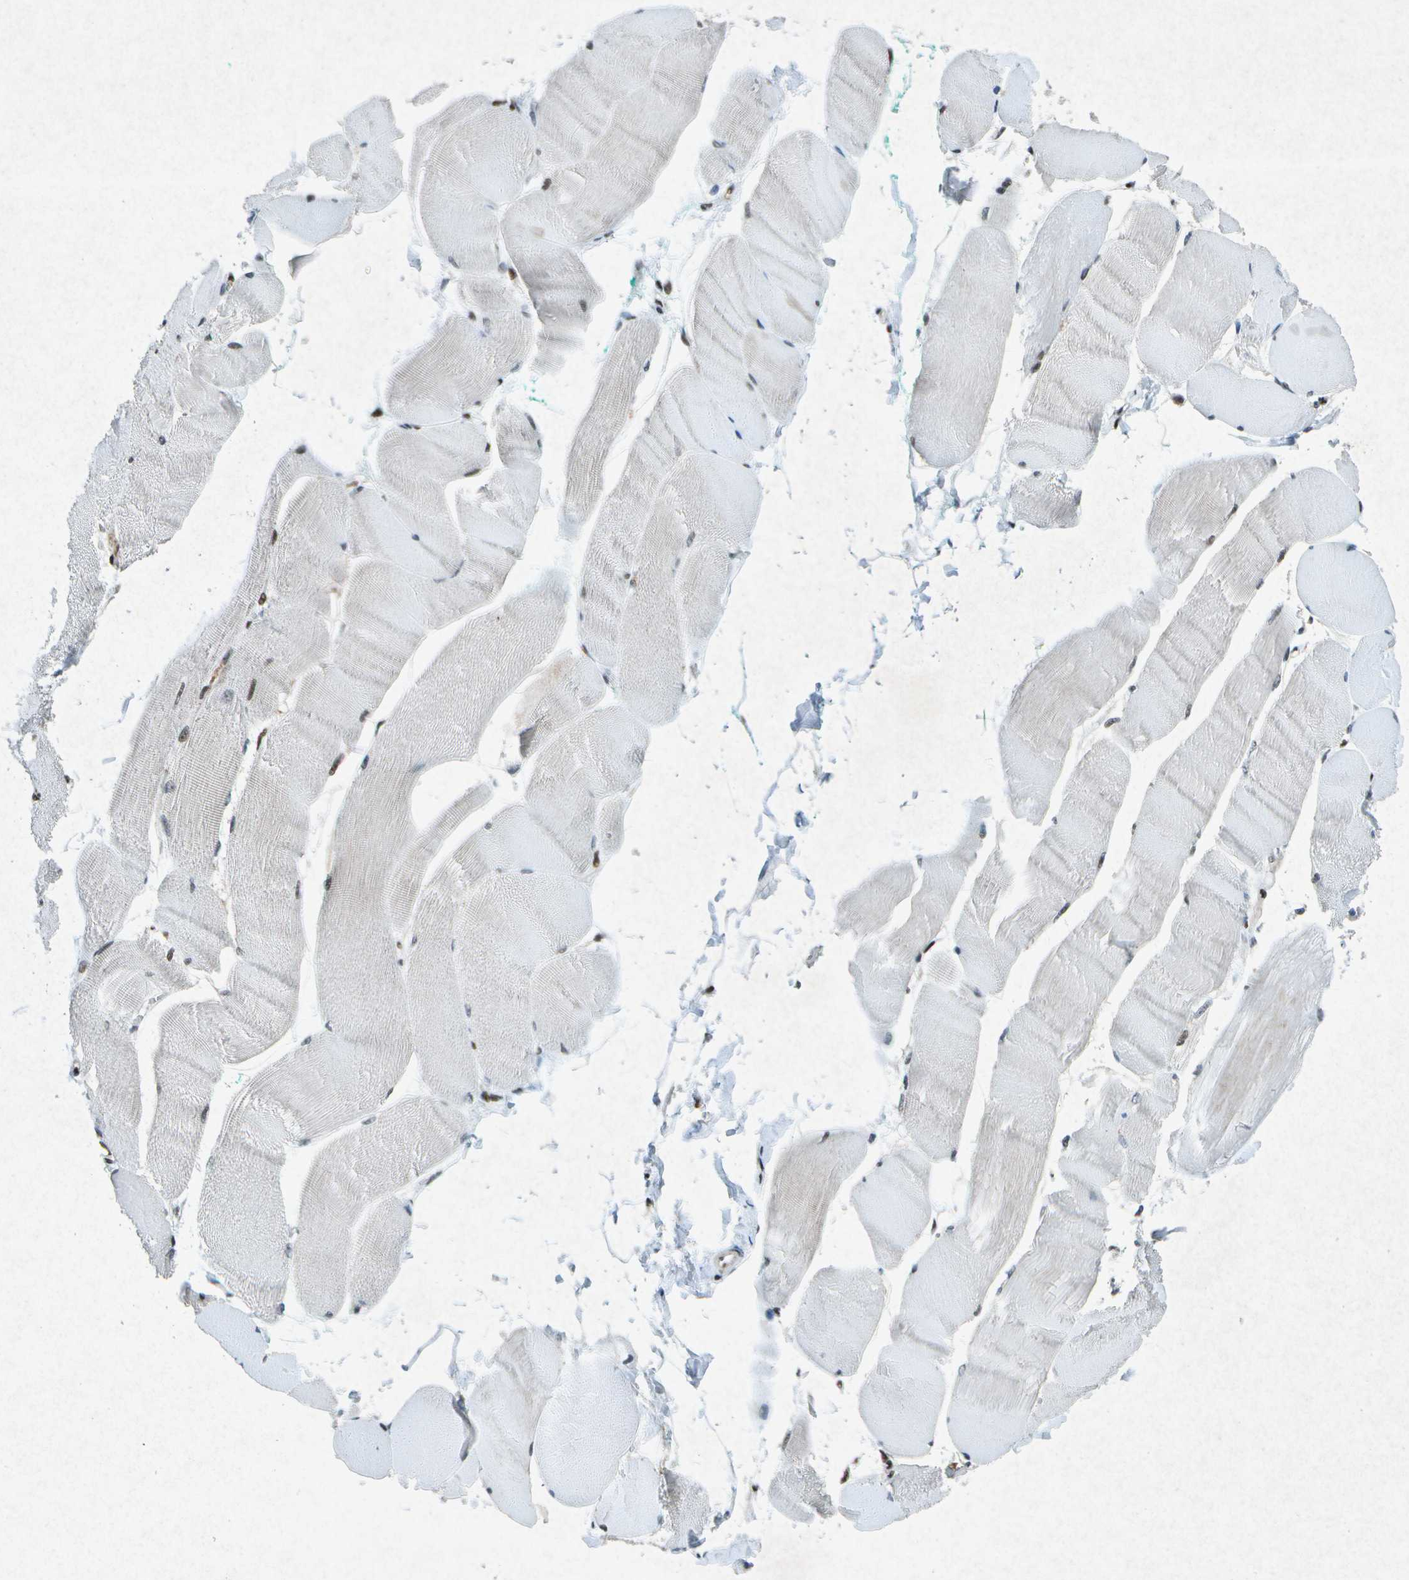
{"staining": {"intensity": "moderate", "quantity": "25%-75%", "location": "nuclear"}, "tissue": "skeletal muscle", "cell_type": "Myocytes", "image_type": "normal", "snomed": [{"axis": "morphology", "description": "Normal tissue, NOS"}, {"axis": "morphology", "description": "Squamous cell carcinoma, NOS"}, {"axis": "topography", "description": "Skeletal muscle"}], "caption": "Skeletal muscle was stained to show a protein in brown. There is medium levels of moderate nuclear positivity in approximately 25%-75% of myocytes. The protein of interest is shown in brown color, while the nuclei are stained blue.", "gene": "MTA2", "patient": {"sex": "male", "age": 51}}